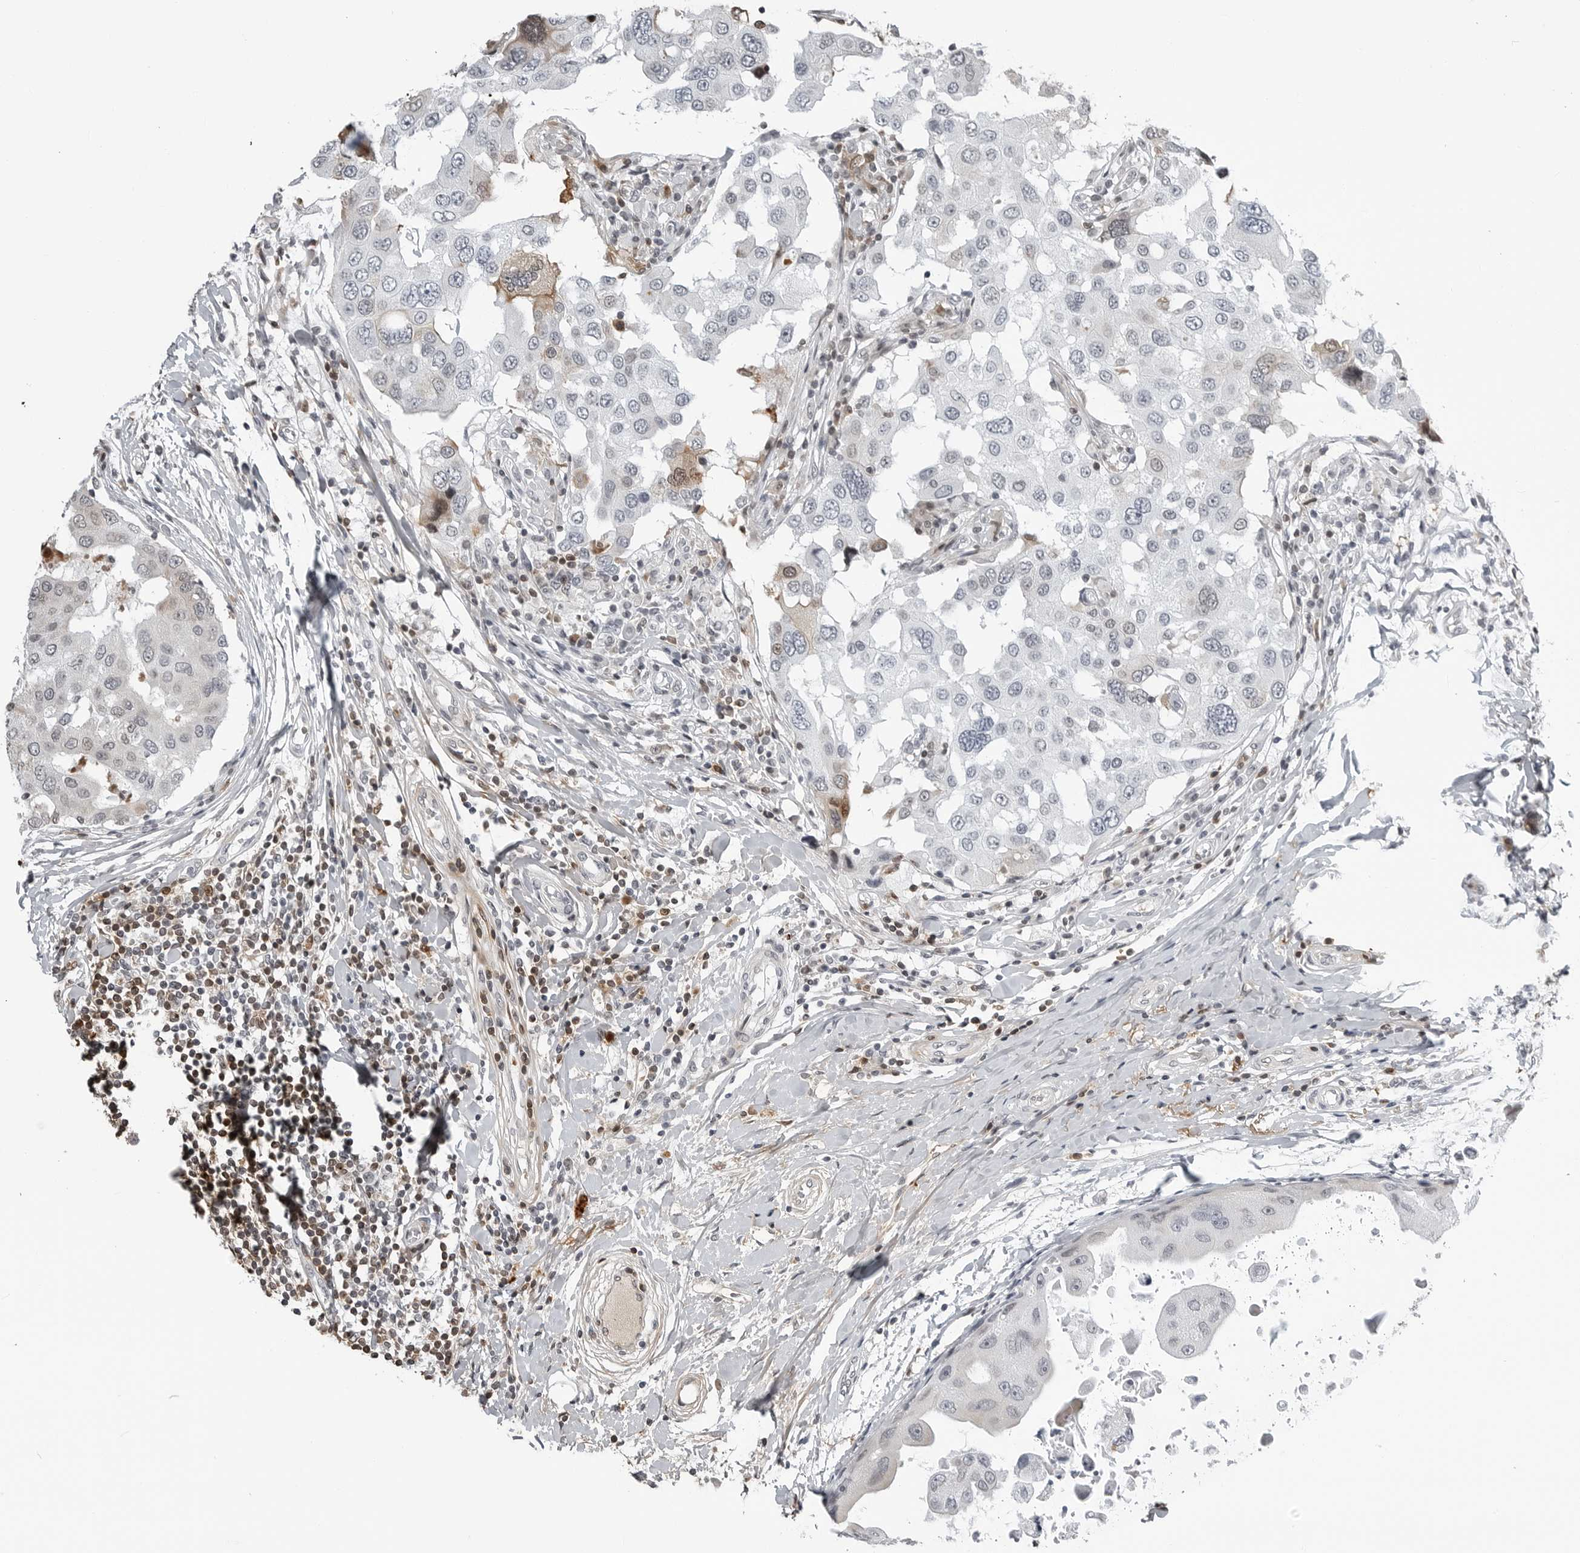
{"staining": {"intensity": "negative", "quantity": "none", "location": "none"}, "tissue": "breast cancer", "cell_type": "Tumor cells", "image_type": "cancer", "snomed": [{"axis": "morphology", "description": "Duct carcinoma"}, {"axis": "topography", "description": "Breast"}], "caption": "Immunohistochemical staining of breast cancer (infiltrating ductal carcinoma) shows no significant expression in tumor cells. Brightfield microscopy of immunohistochemistry (IHC) stained with DAB (3,3'-diaminobenzidine) (brown) and hematoxylin (blue), captured at high magnification.", "gene": "CXCR5", "patient": {"sex": "female", "age": 27}}